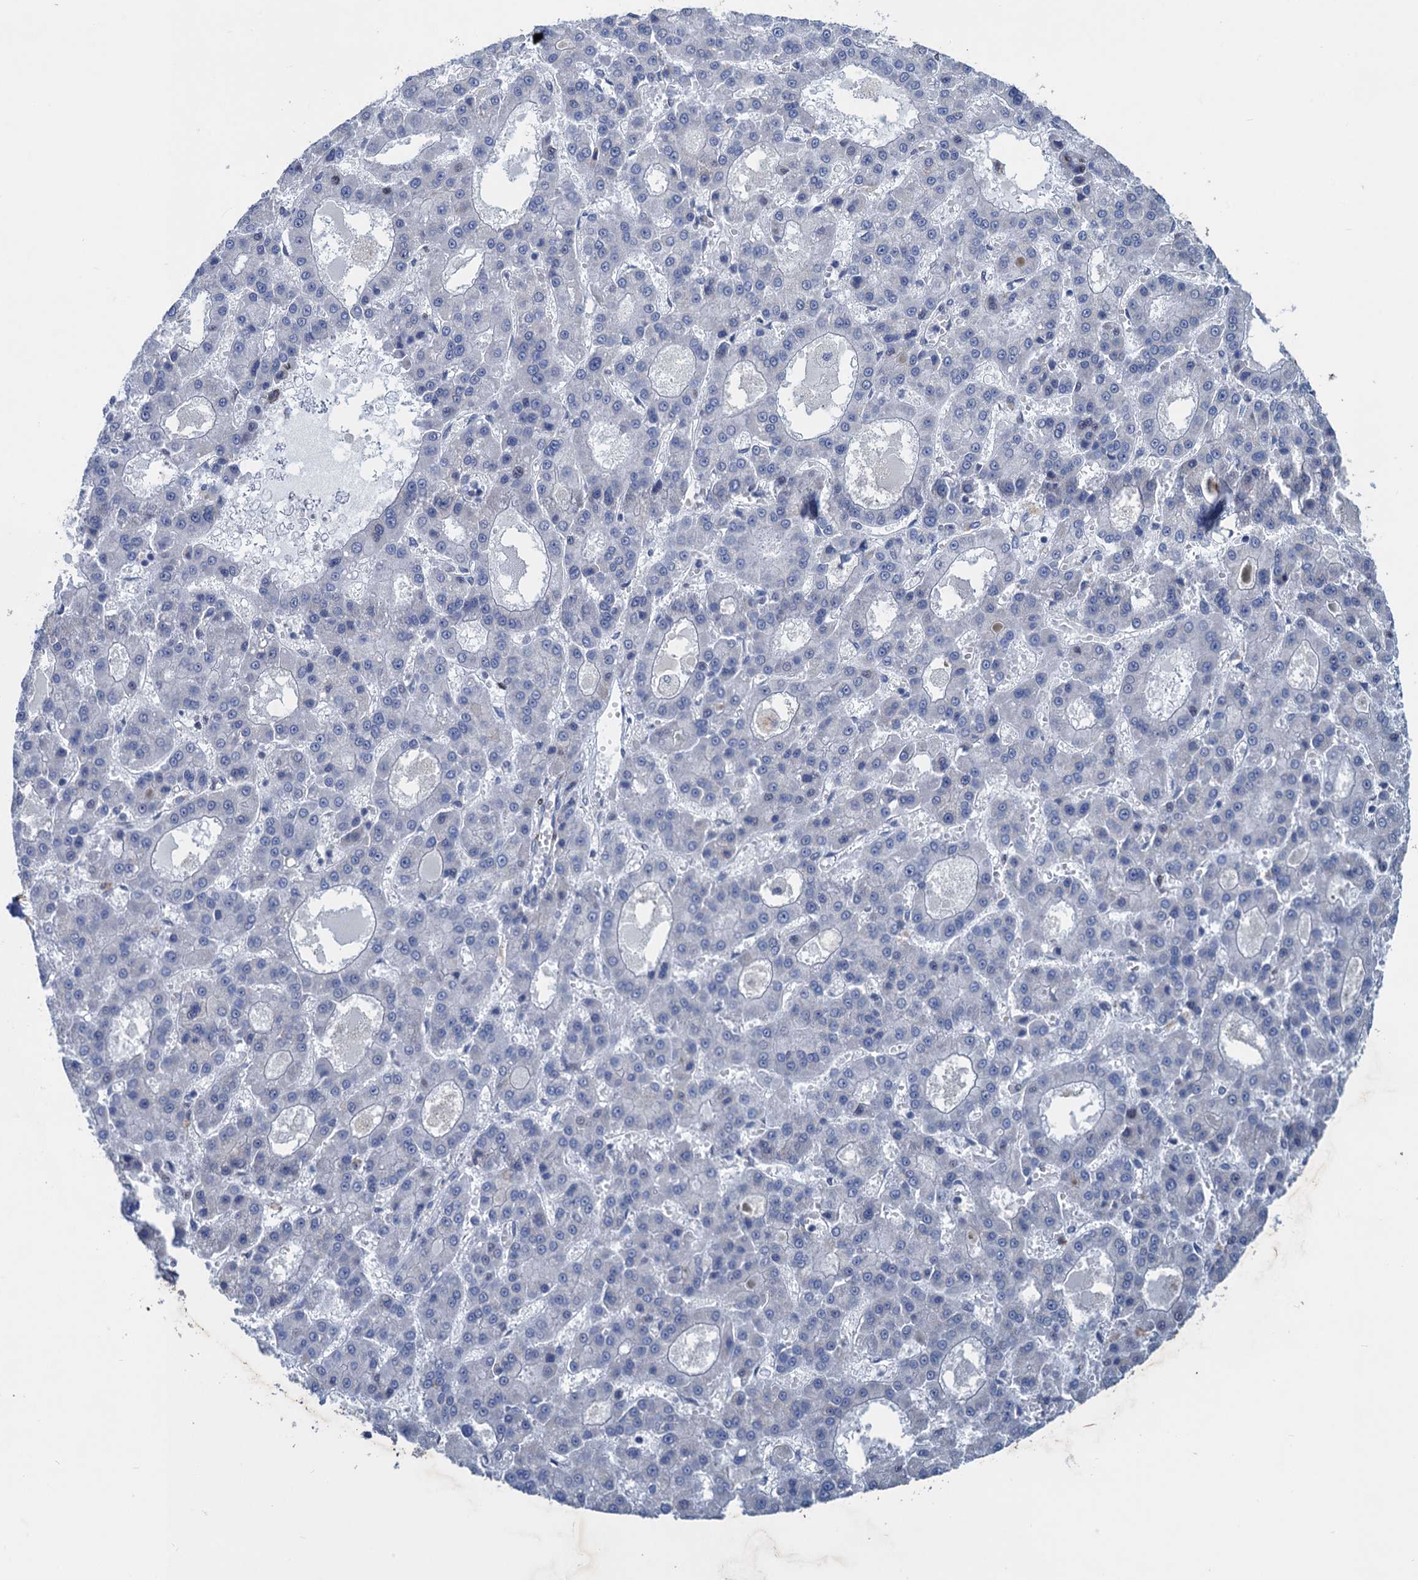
{"staining": {"intensity": "negative", "quantity": "none", "location": "none"}, "tissue": "liver cancer", "cell_type": "Tumor cells", "image_type": "cancer", "snomed": [{"axis": "morphology", "description": "Carcinoma, Hepatocellular, NOS"}, {"axis": "topography", "description": "Liver"}], "caption": "The photomicrograph reveals no significant expression in tumor cells of hepatocellular carcinoma (liver).", "gene": "ESYT3", "patient": {"sex": "male", "age": 70}}